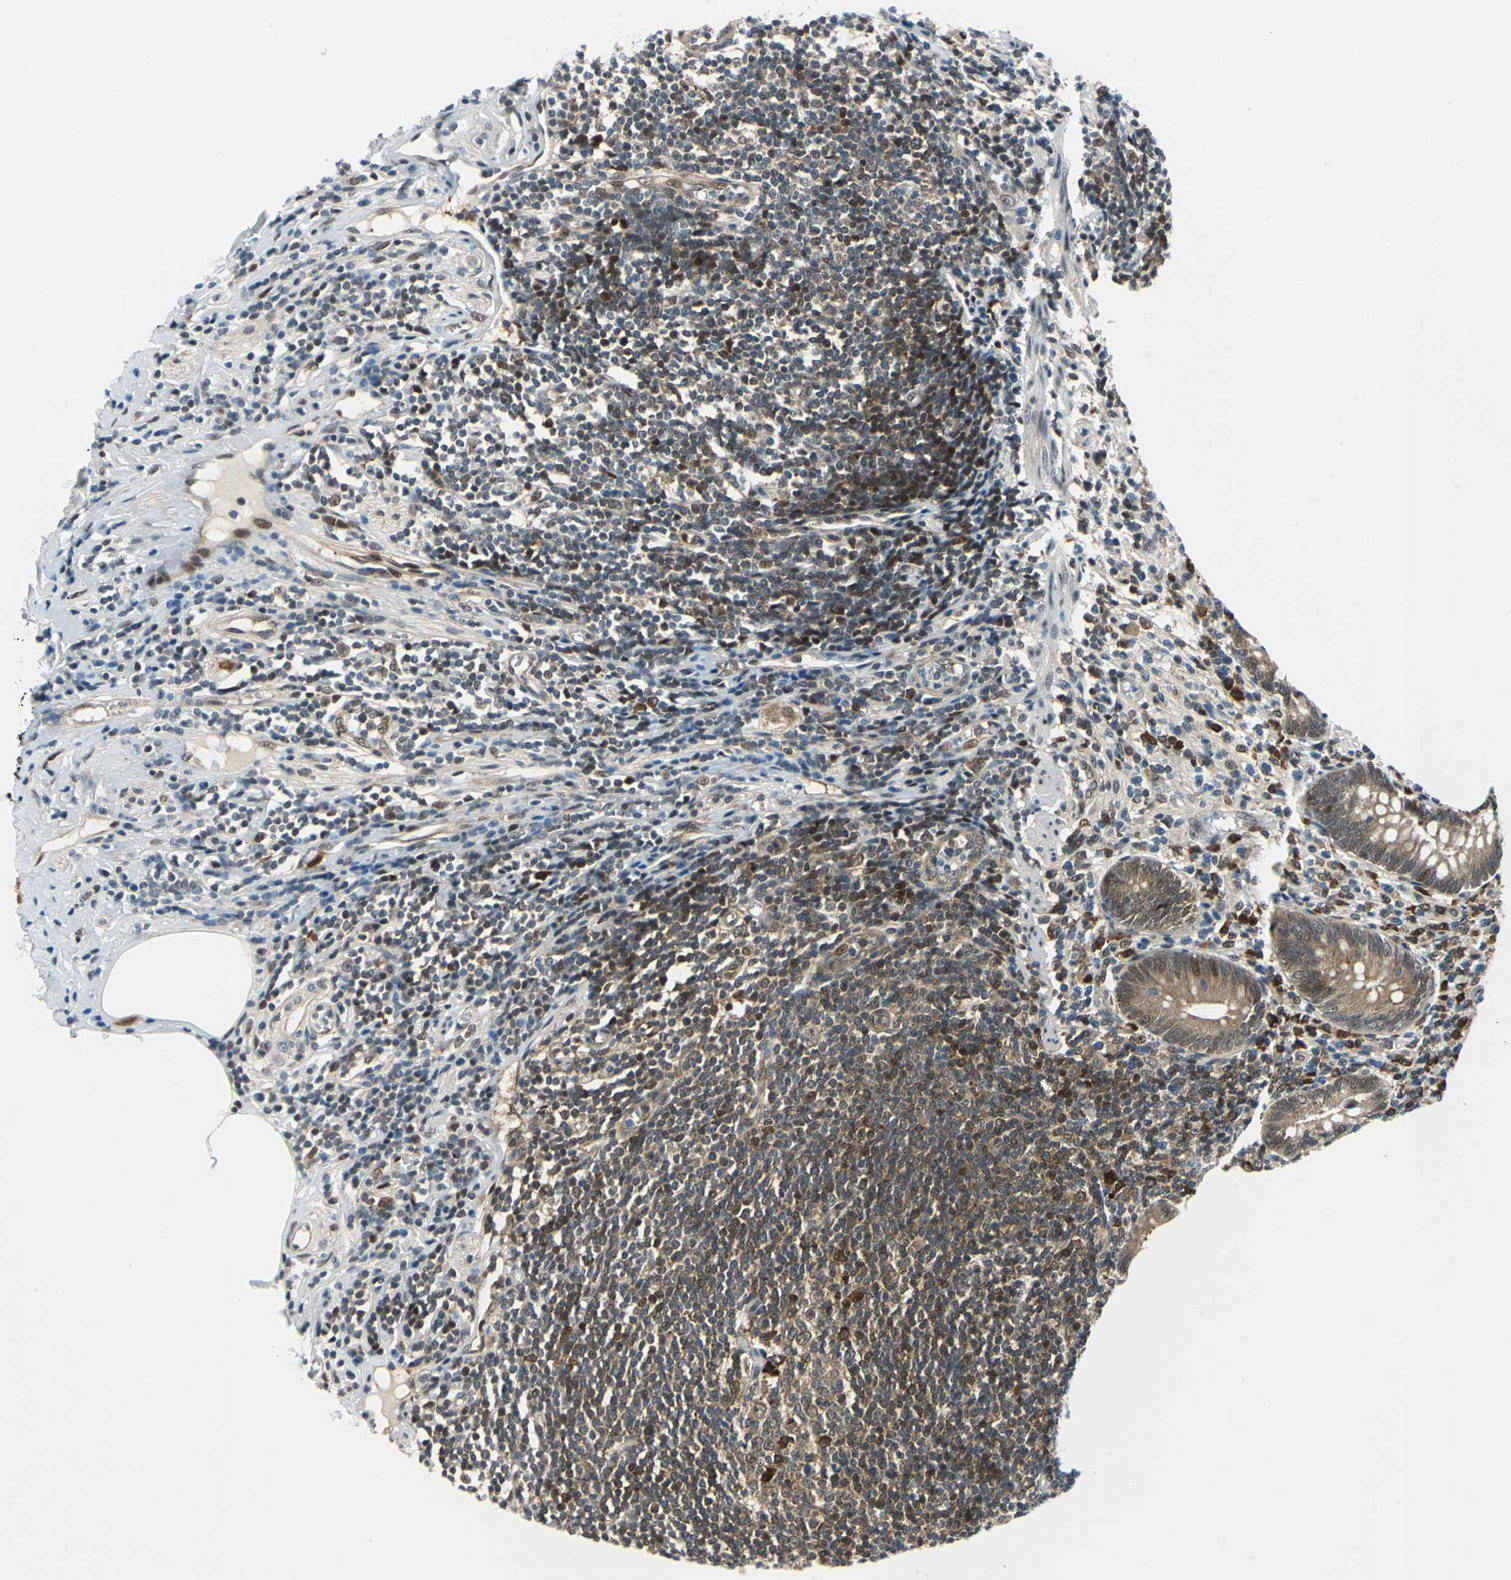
{"staining": {"intensity": "moderate", "quantity": ">75%", "location": "cytoplasmic/membranous,nuclear"}, "tissue": "appendix", "cell_type": "Glandular cells", "image_type": "normal", "snomed": [{"axis": "morphology", "description": "Normal tissue, NOS"}, {"axis": "morphology", "description": "Inflammation, NOS"}, {"axis": "topography", "description": "Appendix"}], "caption": "Glandular cells exhibit medium levels of moderate cytoplasmic/membranous,nuclear staining in about >75% of cells in benign human appendix. (Stains: DAB in brown, nuclei in blue, Microscopy: brightfield microscopy at high magnification).", "gene": "POLR3K", "patient": {"sex": "male", "age": 46}}